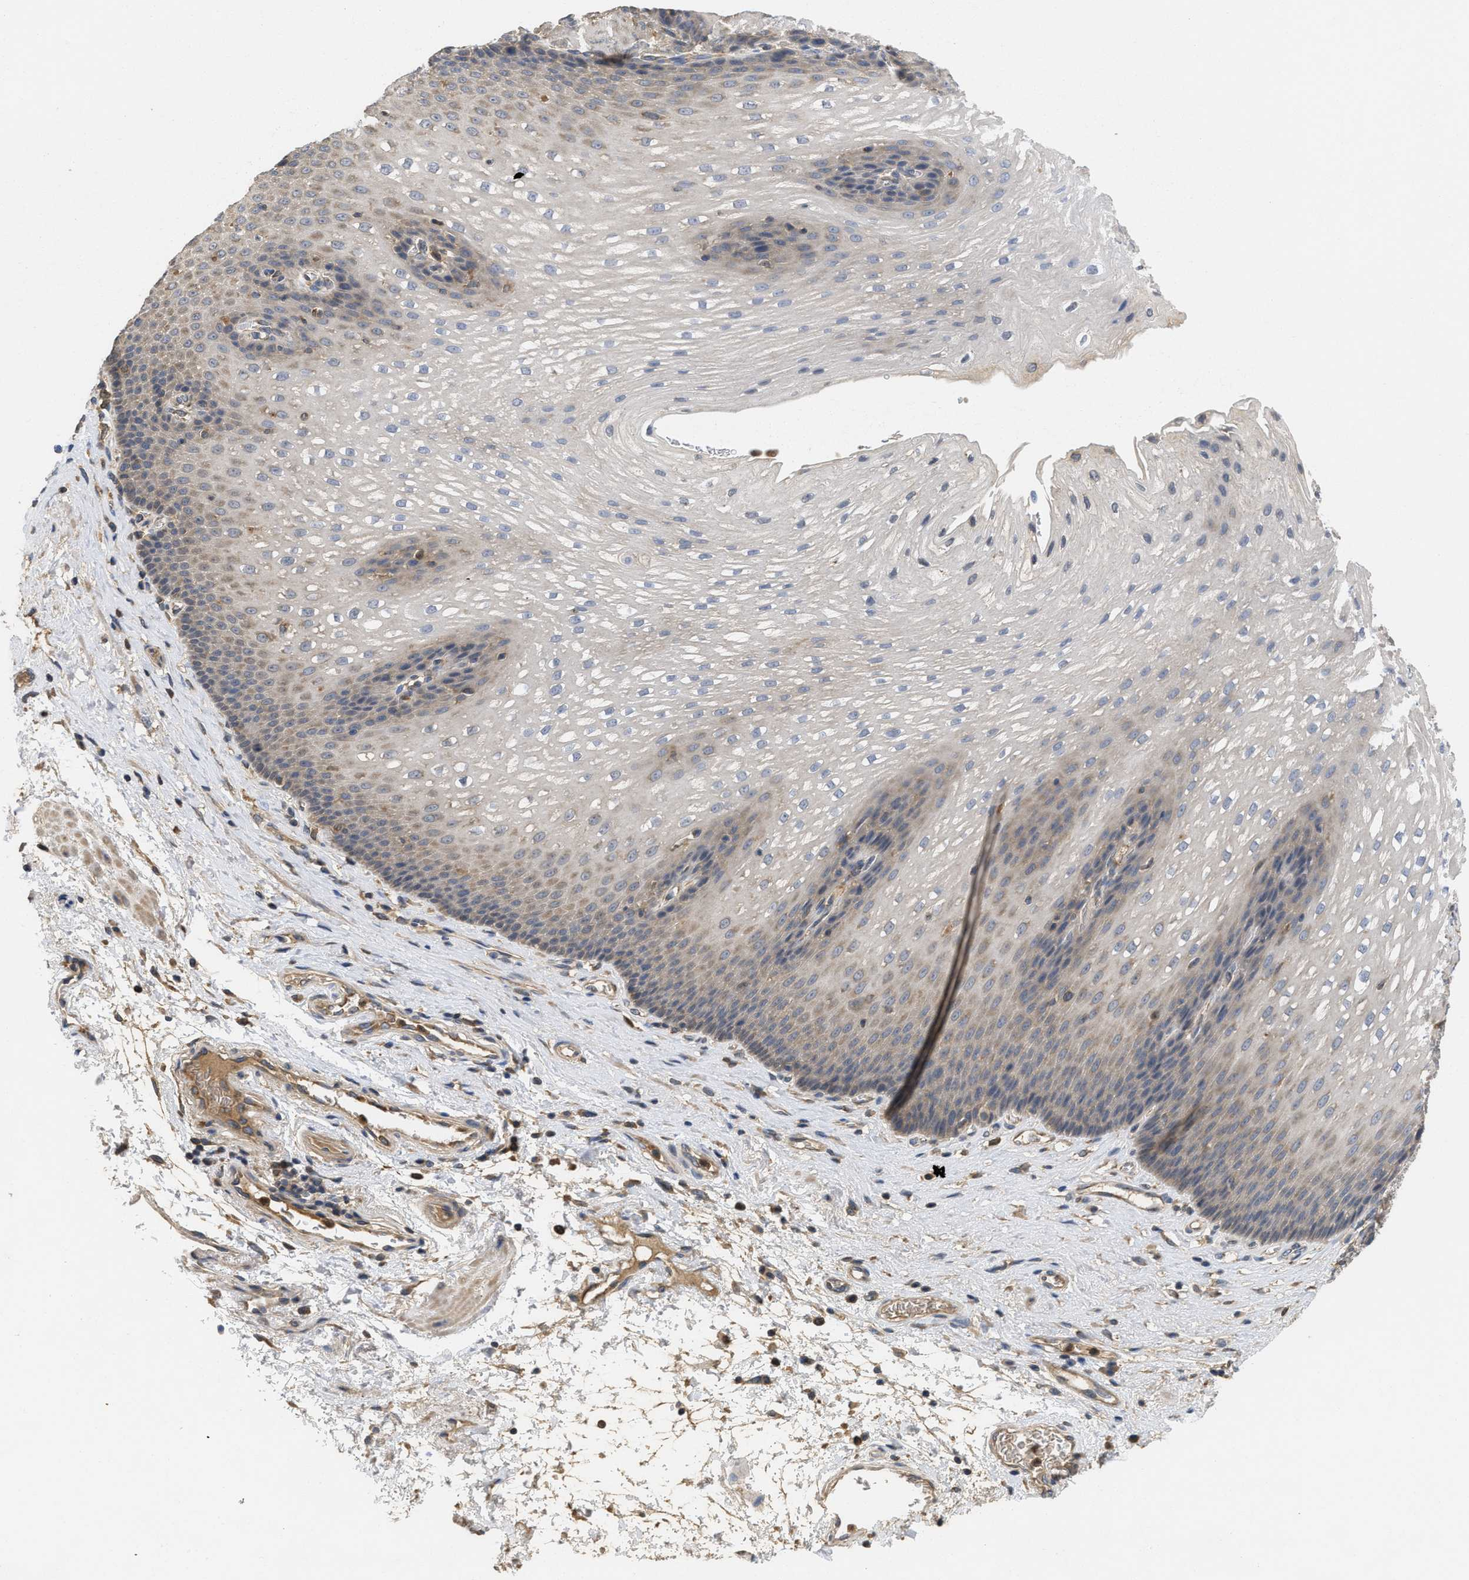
{"staining": {"intensity": "weak", "quantity": "25%-75%", "location": "cytoplasmic/membranous"}, "tissue": "esophagus", "cell_type": "Squamous epithelial cells", "image_type": "normal", "snomed": [{"axis": "morphology", "description": "Normal tissue, NOS"}, {"axis": "topography", "description": "Esophagus"}], "caption": "The immunohistochemical stain highlights weak cytoplasmic/membranous positivity in squamous epithelial cells of benign esophagus. (brown staining indicates protein expression, while blue staining denotes nuclei).", "gene": "RNF216", "patient": {"sex": "male", "age": 48}}